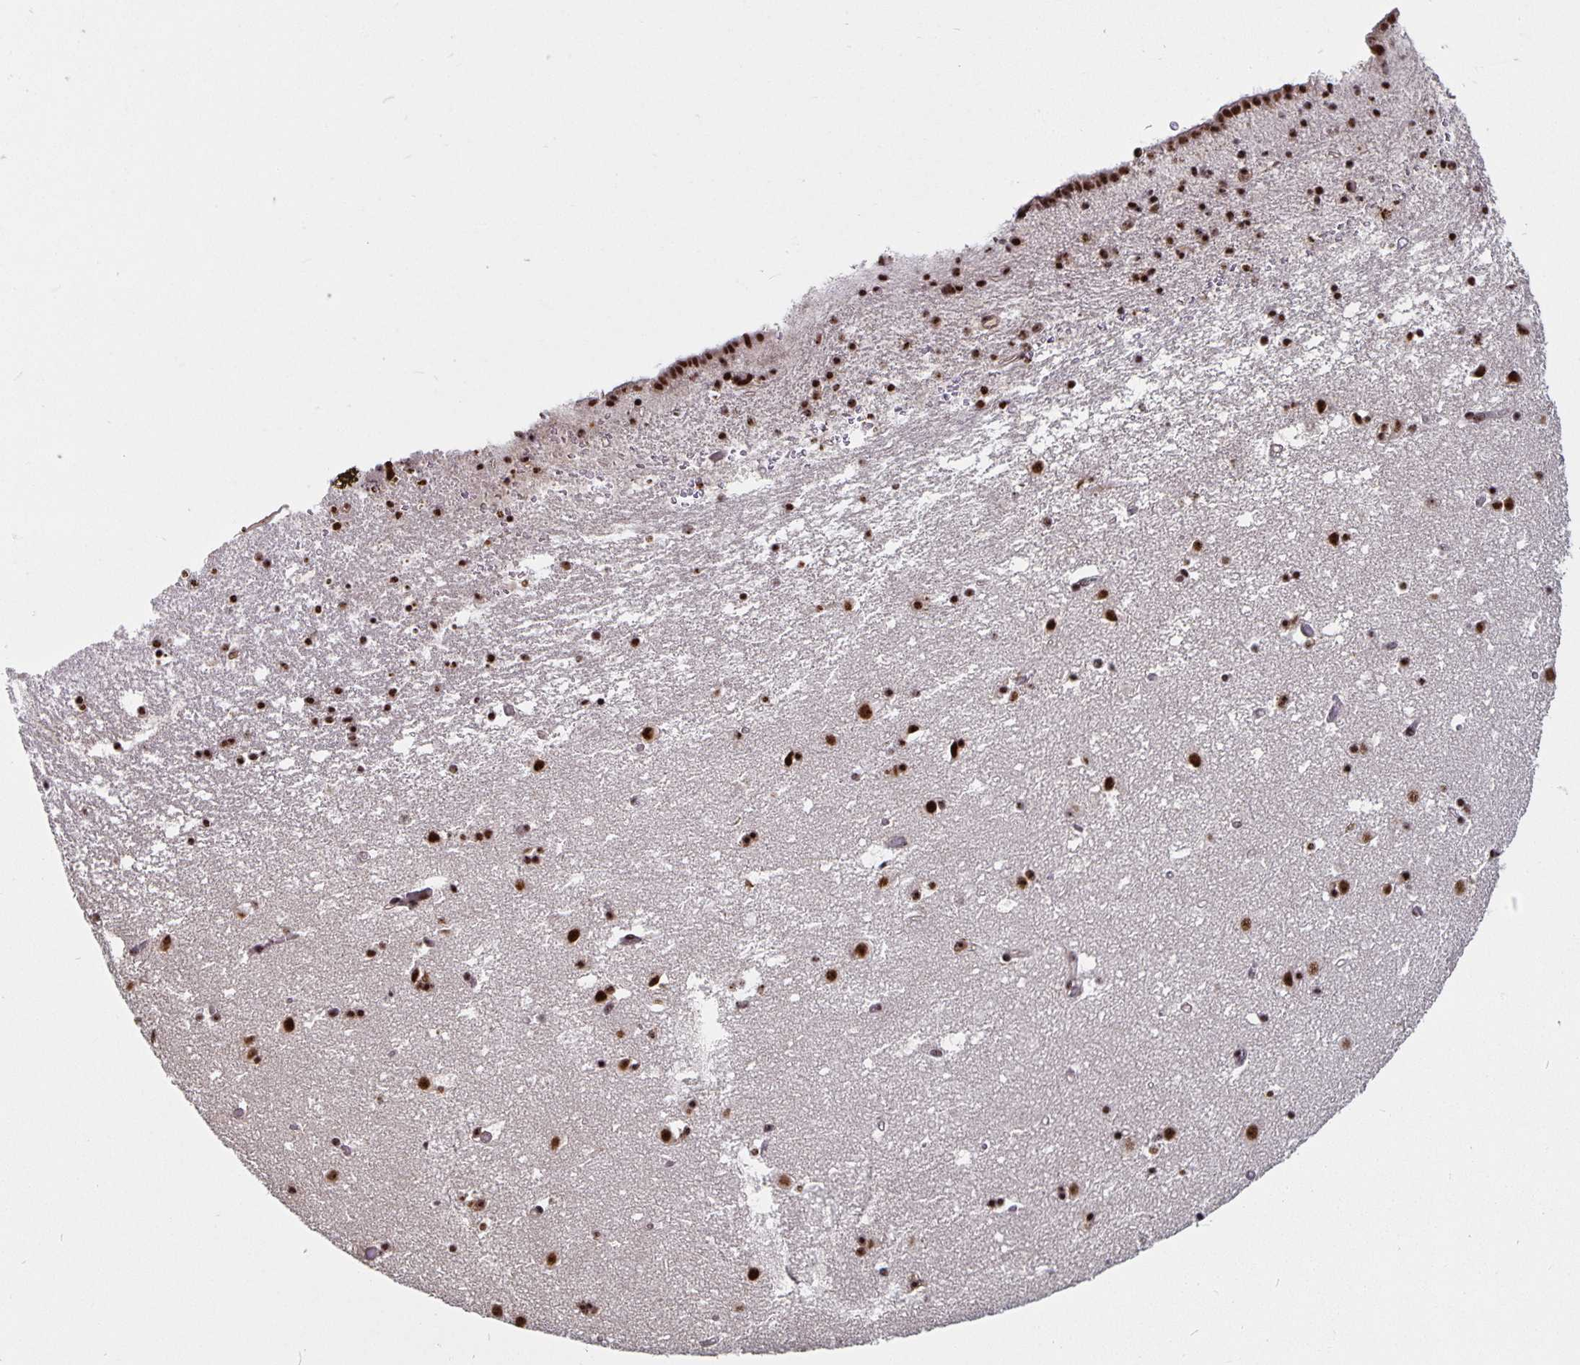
{"staining": {"intensity": "moderate", "quantity": ">75%", "location": "nuclear"}, "tissue": "caudate", "cell_type": "Glial cells", "image_type": "normal", "snomed": [{"axis": "morphology", "description": "Normal tissue, NOS"}, {"axis": "topography", "description": "Lateral ventricle wall"}], "caption": "Normal caudate exhibits moderate nuclear staining in about >75% of glial cells, visualized by immunohistochemistry. (DAB IHC with brightfield microscopy, high magnification).", "gene": "LAS1L", "patient": {"sex": "female", "age": 42}}